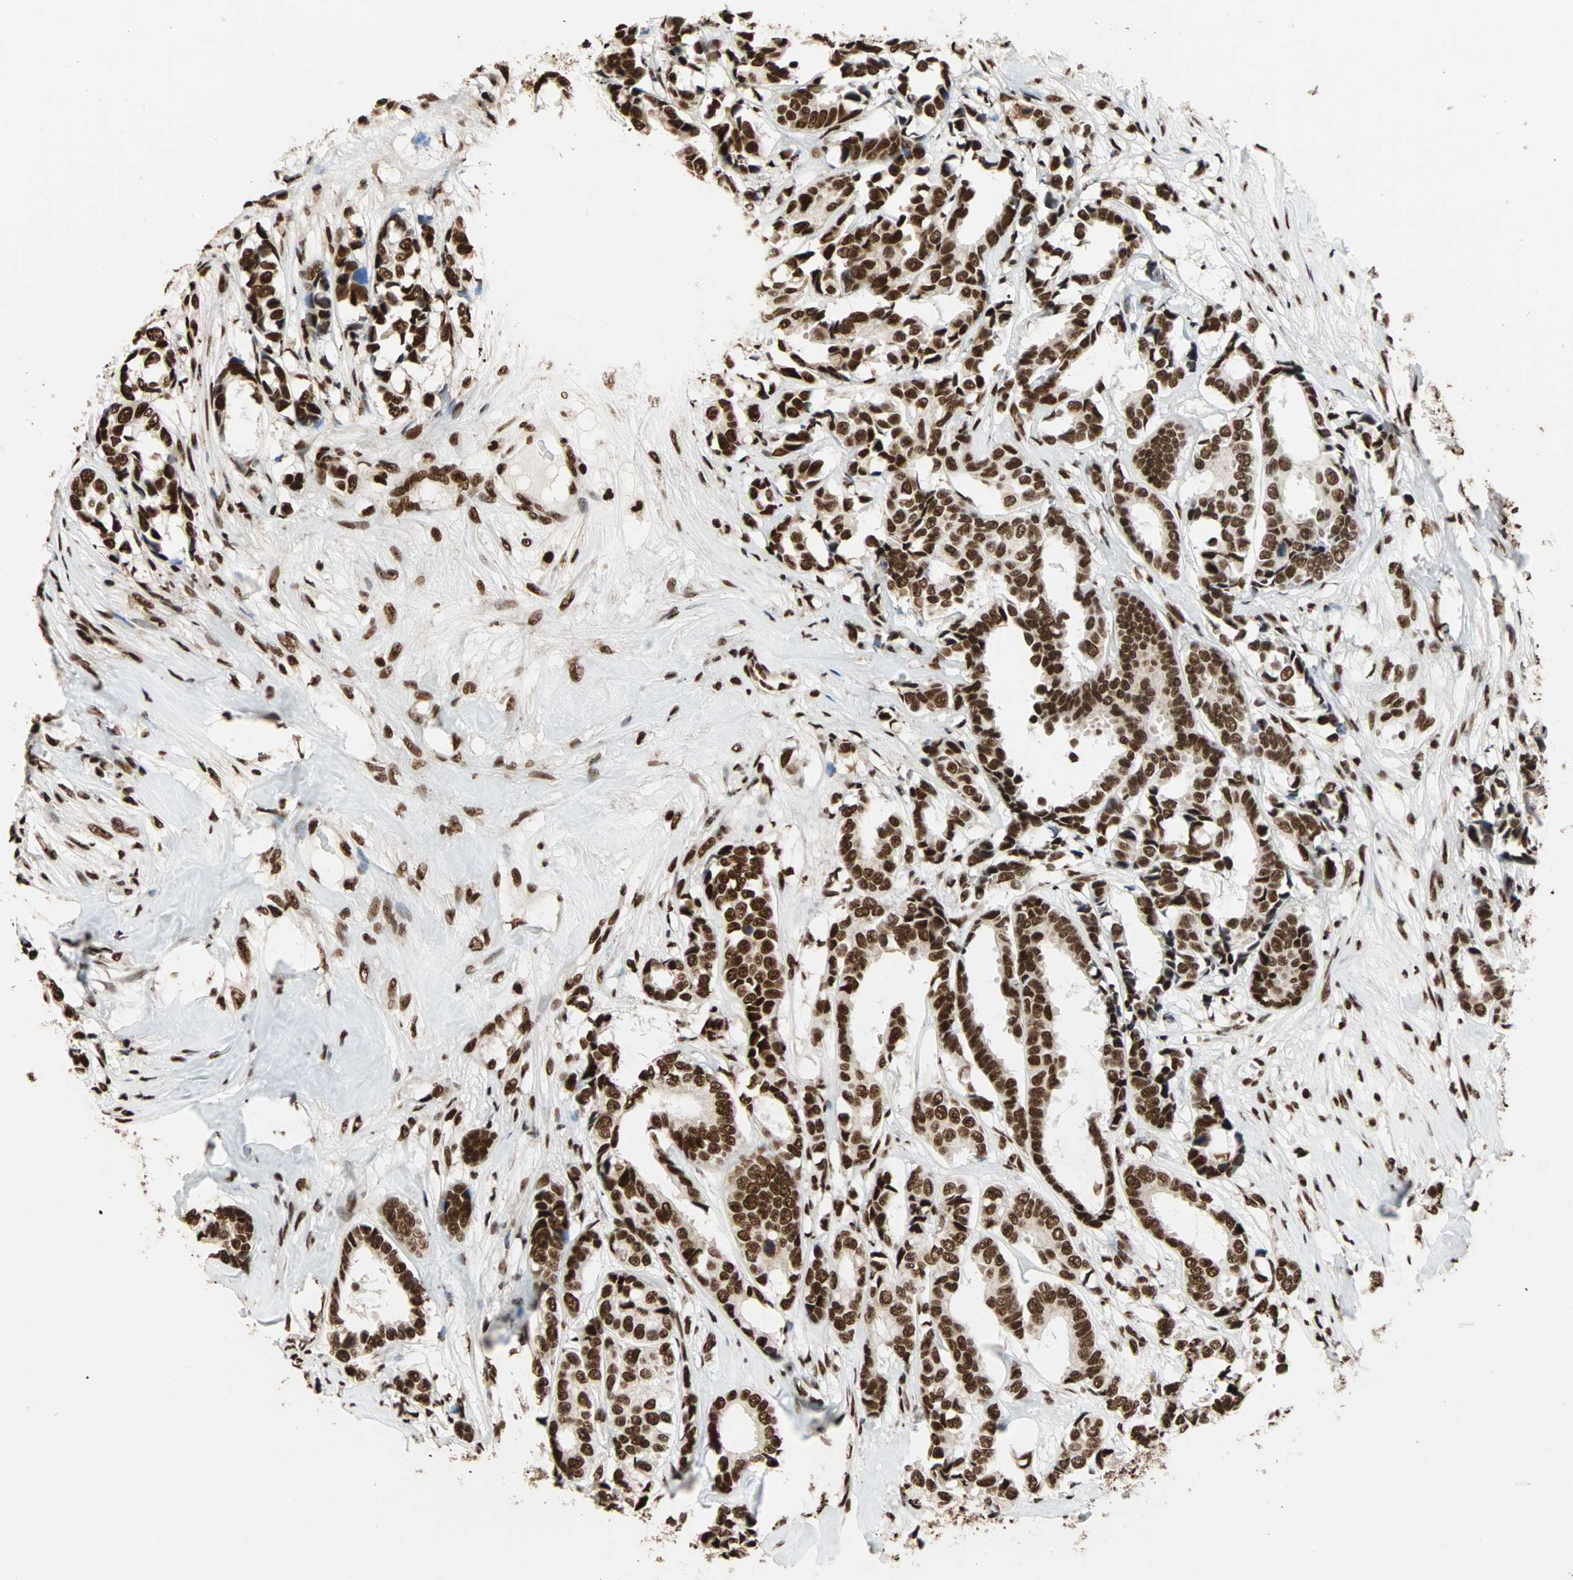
{"staining": {"intensity": "strong", "quantity": ">75%", "location": "nuclear"}, "tissue": "breast cancer", "cell_type": "Tumor cells", "image_type": "cancer", "snomed": [{"axis": "morphology", "description": "Duct carcinoma"}, {"axis": "topography", "description": "Breast"}], "caption": "High-power microscopy captured an IHC image of breast intraductal carcinoma, revealing strong nuclear expression in approximately >75% of tumor cells.", "gene": "ILF2", "patient": {"sex": "female", "age": 87}}